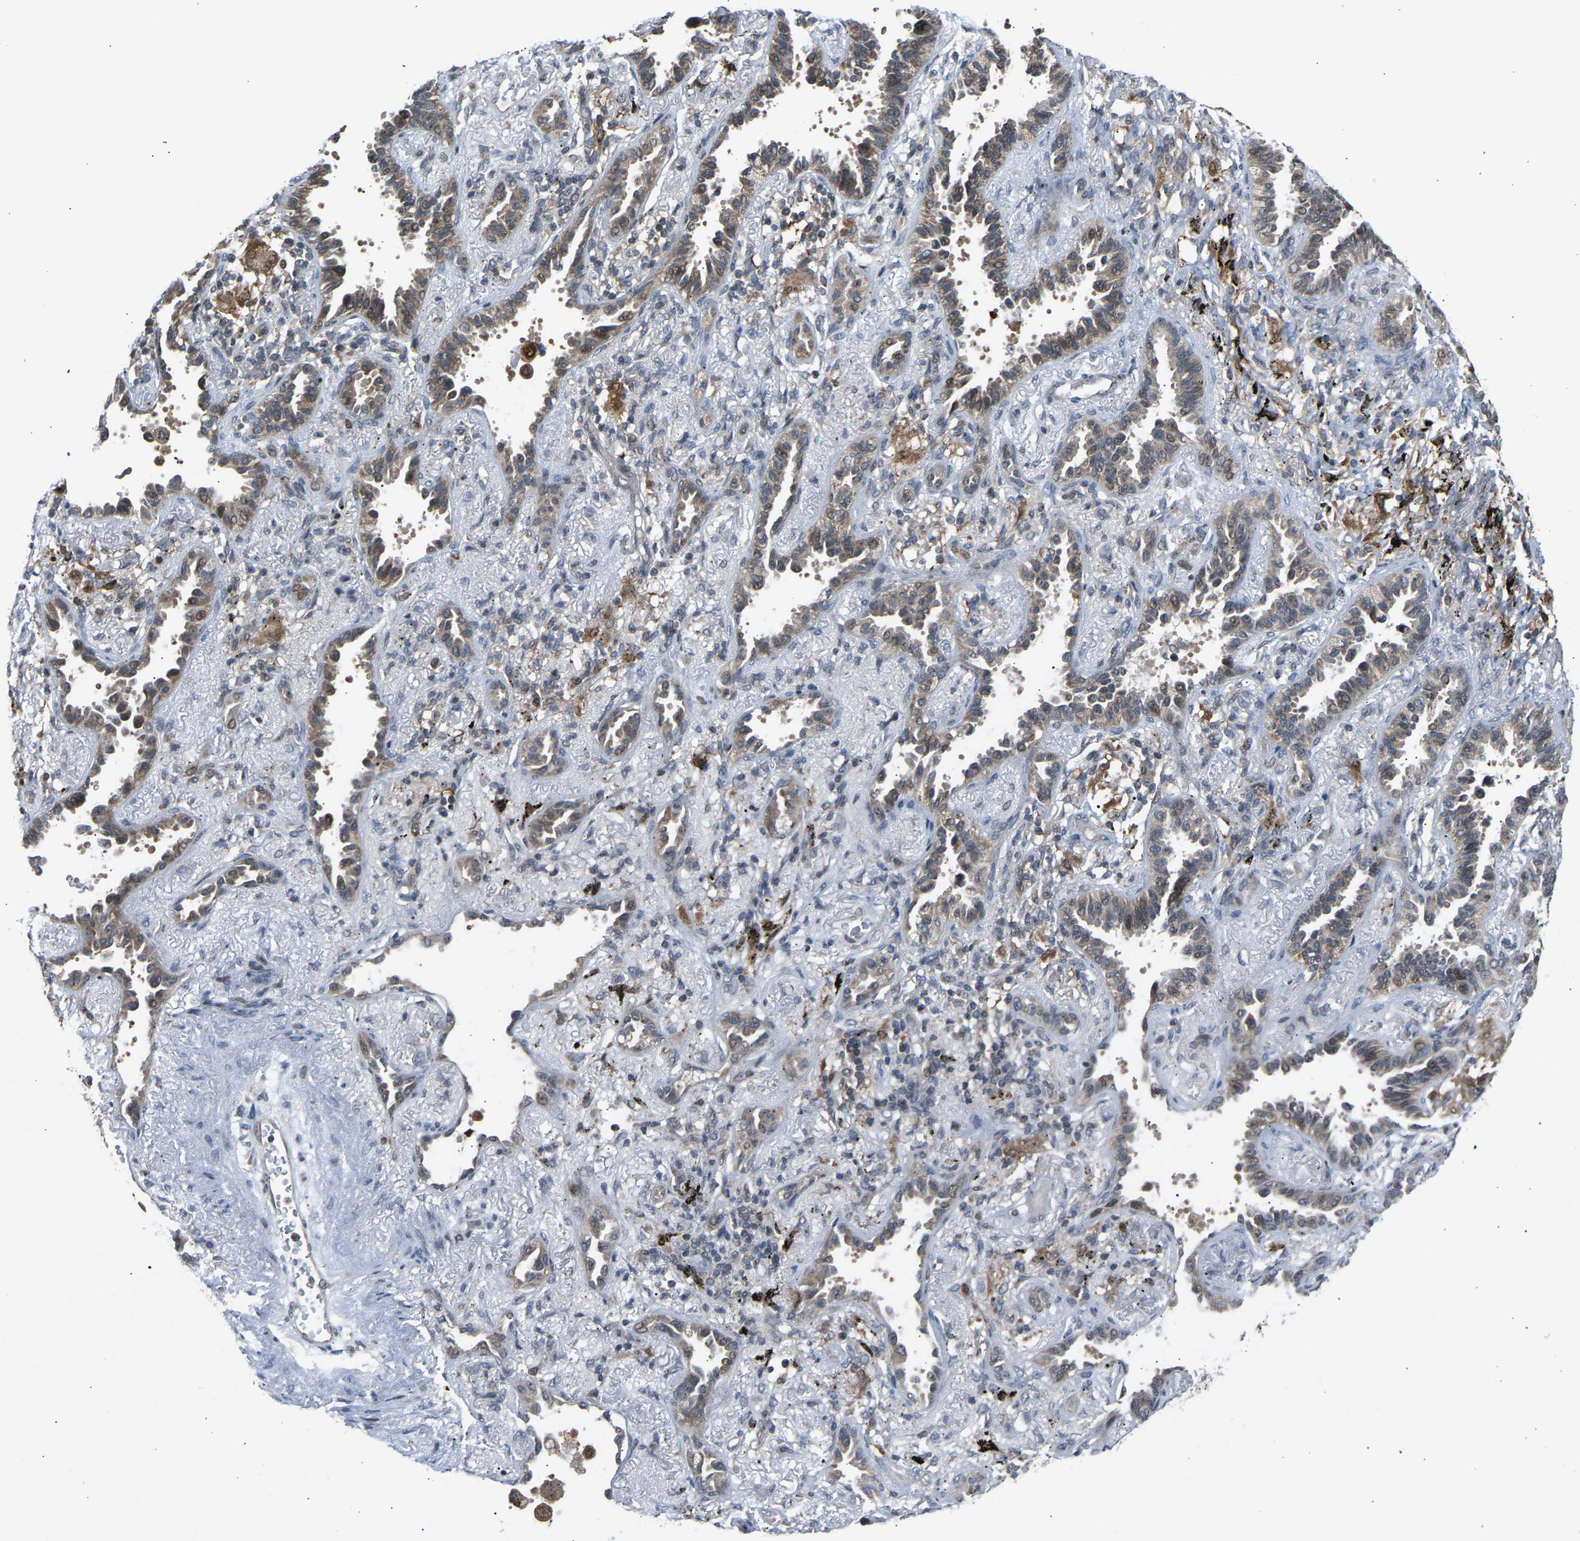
{"staining": {"intensity": "weak", "quantity": "25%-75%", "location": "cytoplasmic/membranous"}, "tissue": "lung cancer", "cell_type": "Tumor cells", "image_type": "cancer", "snomed": [{"axis": "morphology", "description": "Adenocarcinoma, NOS"}, {"axis": "topography", "description": "Lung"}], "caption": "Human lung adenocarcinoma stained for a protein (brown) shows weak cytoplasmic/membranous positive staining in about 25%-75% of tumor cells.", "gene": "SLIRP", "patient": {"sex": "male", "age": 59}}